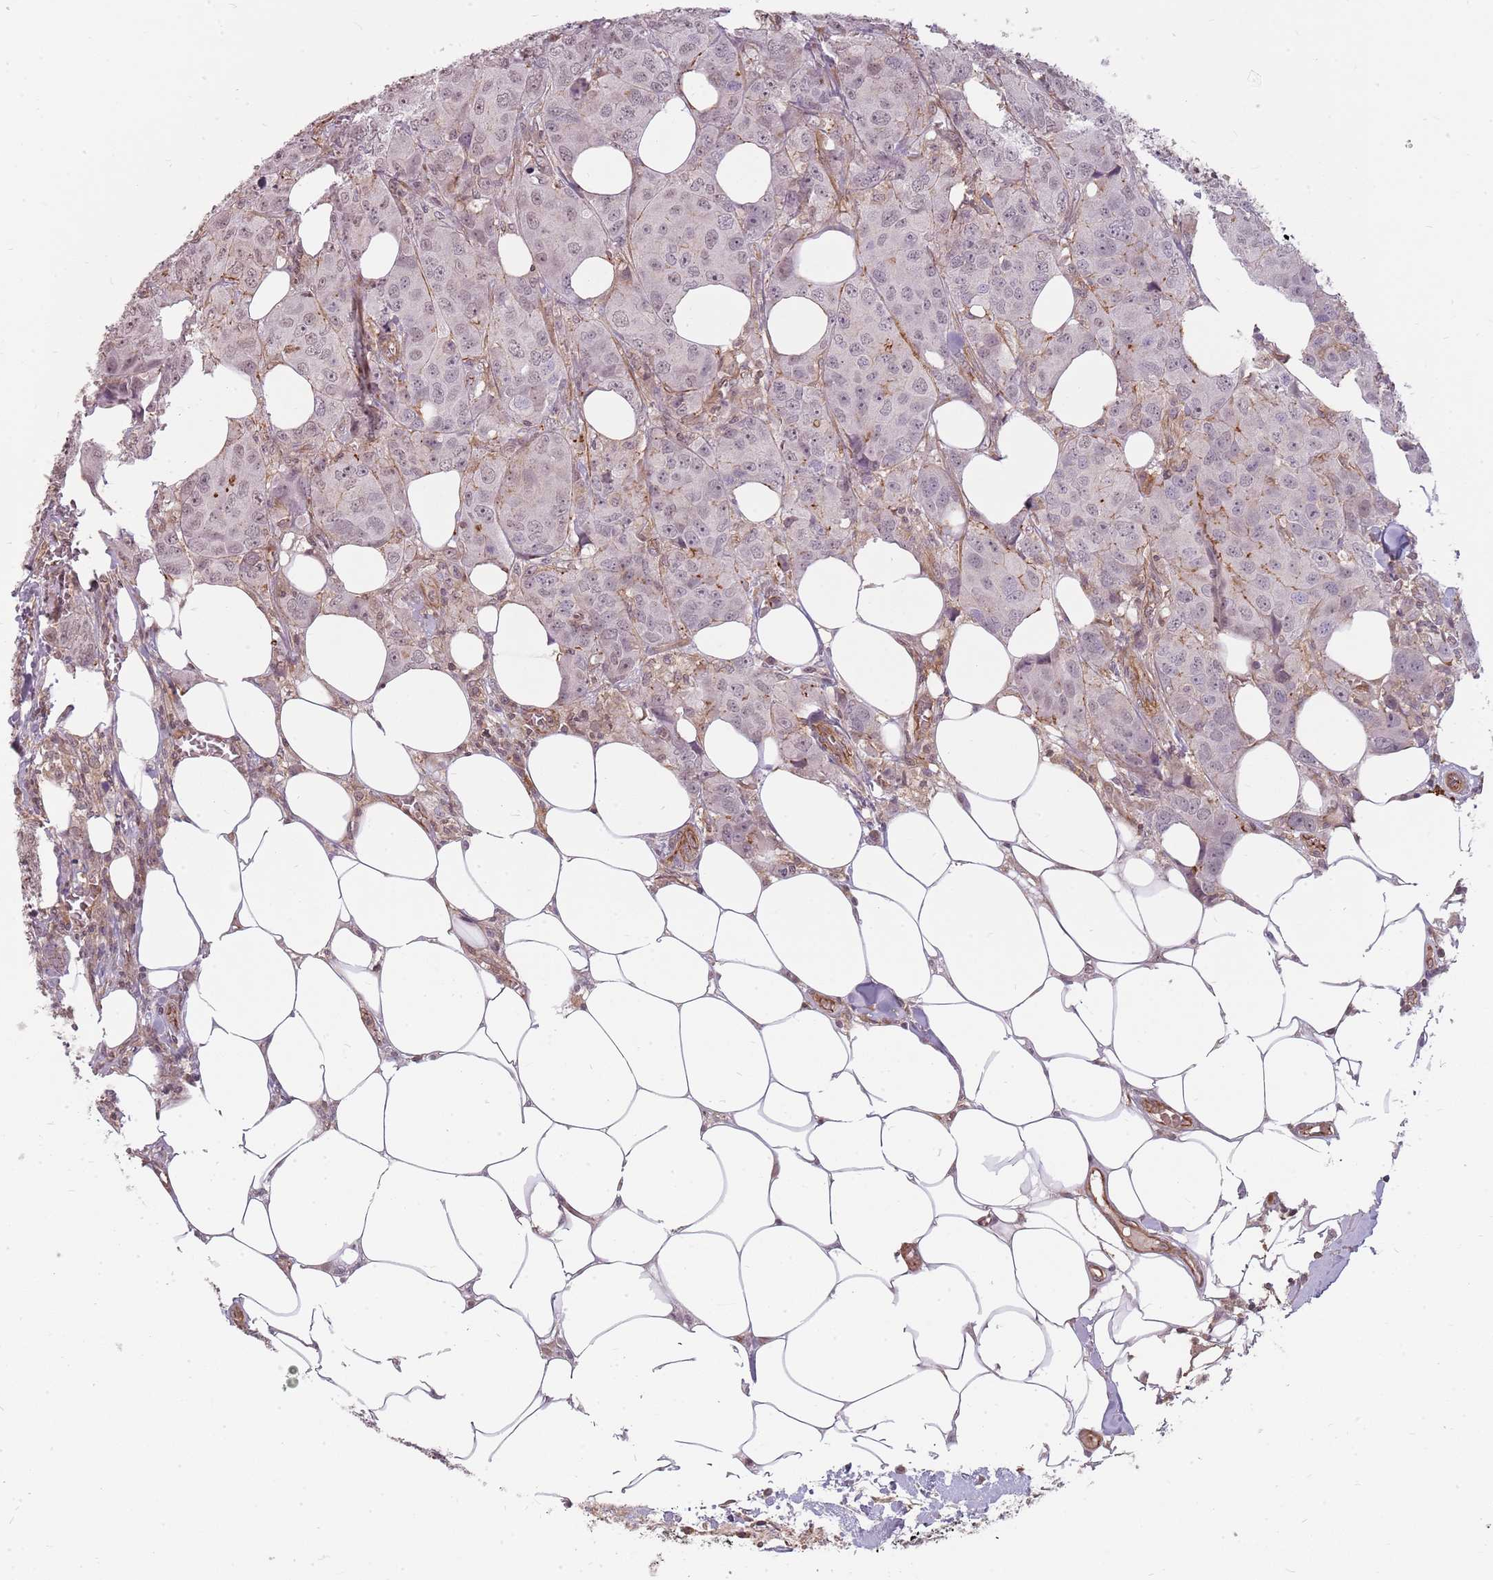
{"staining": {"intensity": "weak", "quantity": "<25%", "location": "nuclear"}, "tissue": "breast cancer", "cell_type": "Tumor cells", "image_type": "cancer", "snomed": [{"axis": "morphology", "description": "Duct carcinoma"}, {"axis": "topography", "description": "Breast"}], "caption": "Immunohistochemistry (IHC) photomicrograph of breast invasive ductal carcinoma stained for a protein (brown), which exhibits no expression in tumor cells.", "gene": "PPP1R14C", "patient": {"sex": "female", "age": 43}}